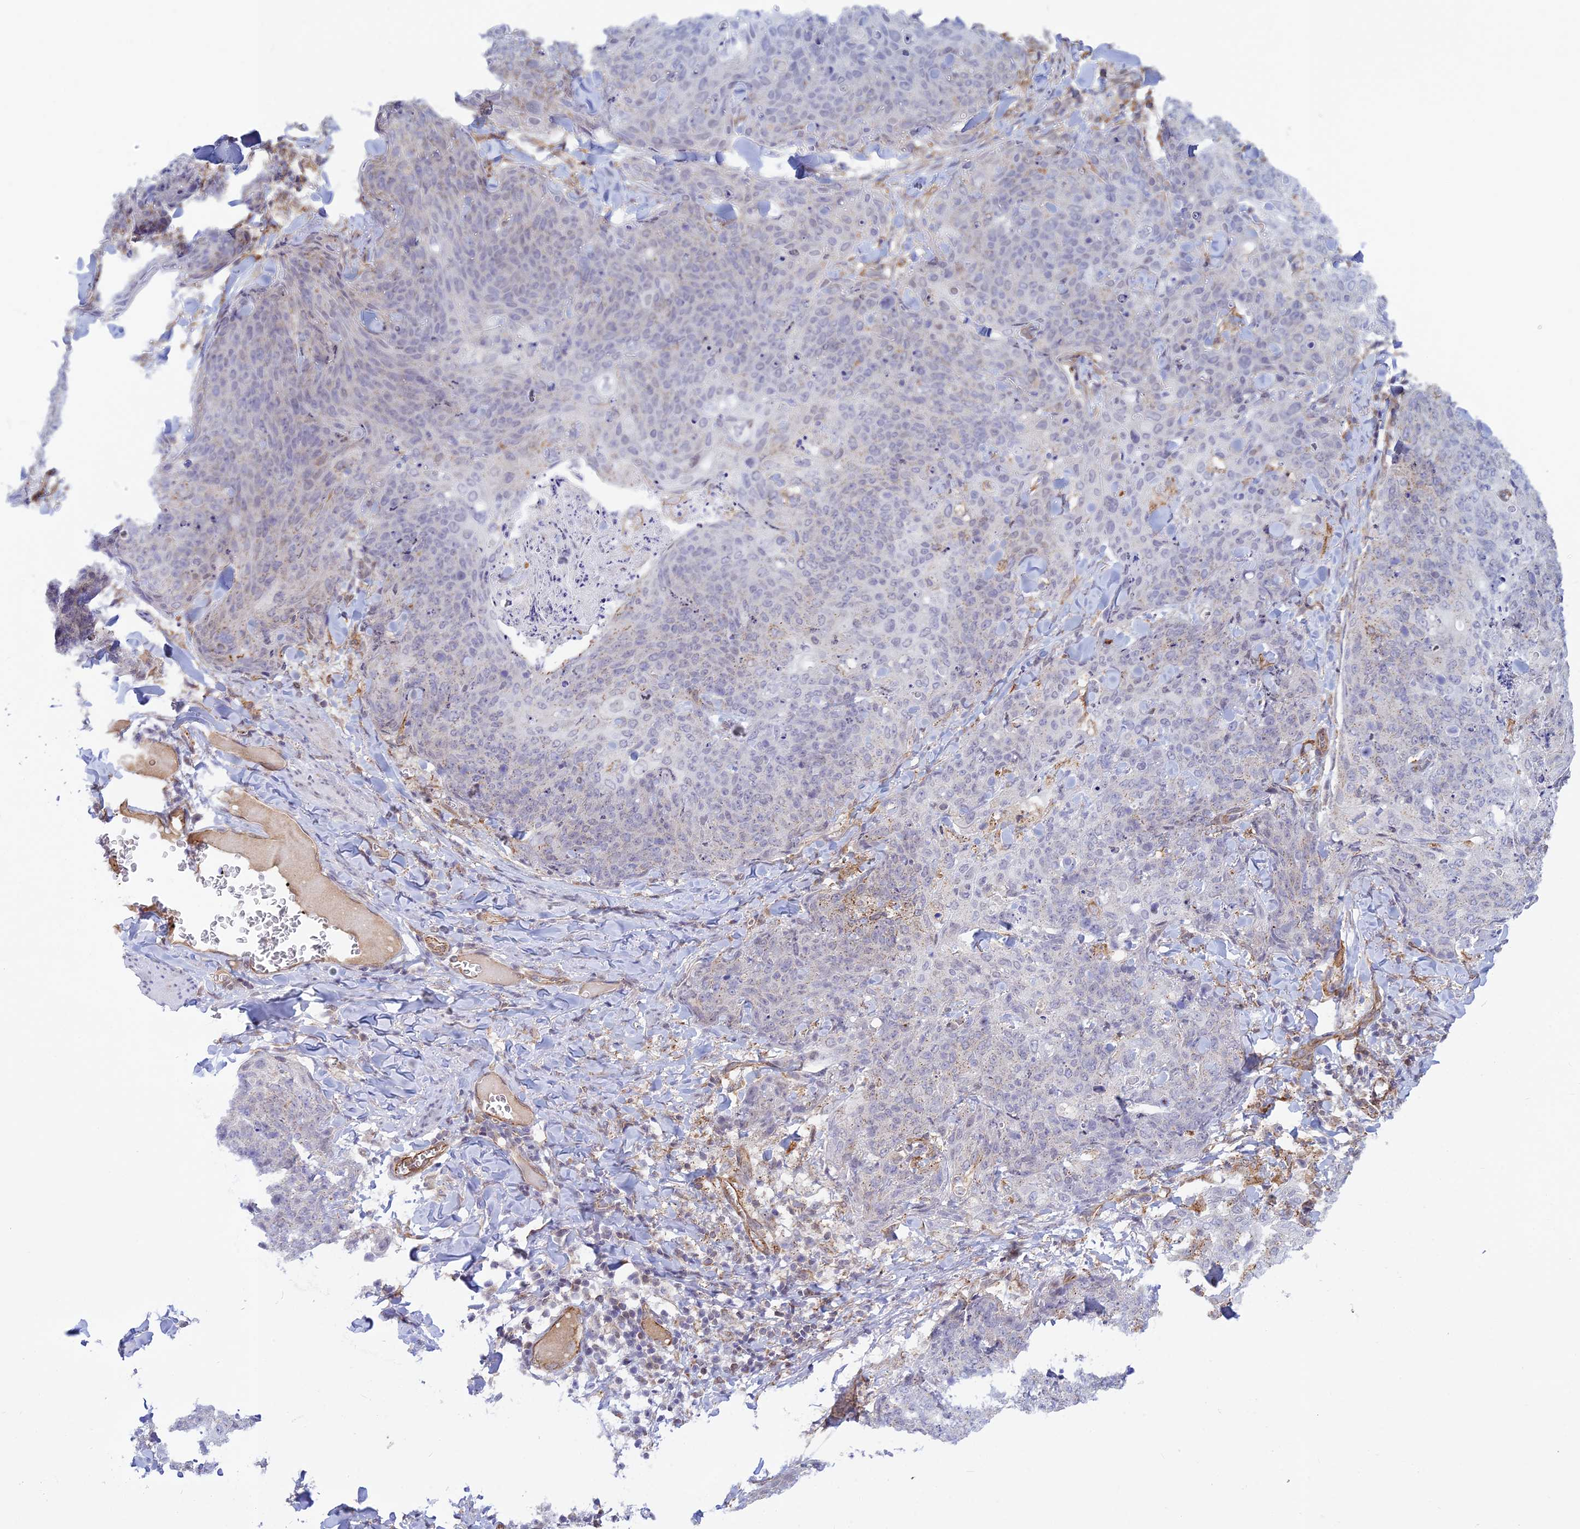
{"staining": {"intensity": "negative", "quantity": "none", "location": "none"}, "tissue": "skin cancer", "cell_type": "Tumor cells", "image_type": "cancer", "snomed": [{"axis": "morphology", "description": "Squamous cell carcinoma, NOS"}, {"axis": "topography", "description": "Skin"}, {"axis": "topography", "description": "Vulva"}], "caption": "An image of human skin cancer is negative for staining in tumor cells. Nuclei are stained in blue.", "gene": "SAPCD2", "patient": {"sex": "female", "age": 85}}